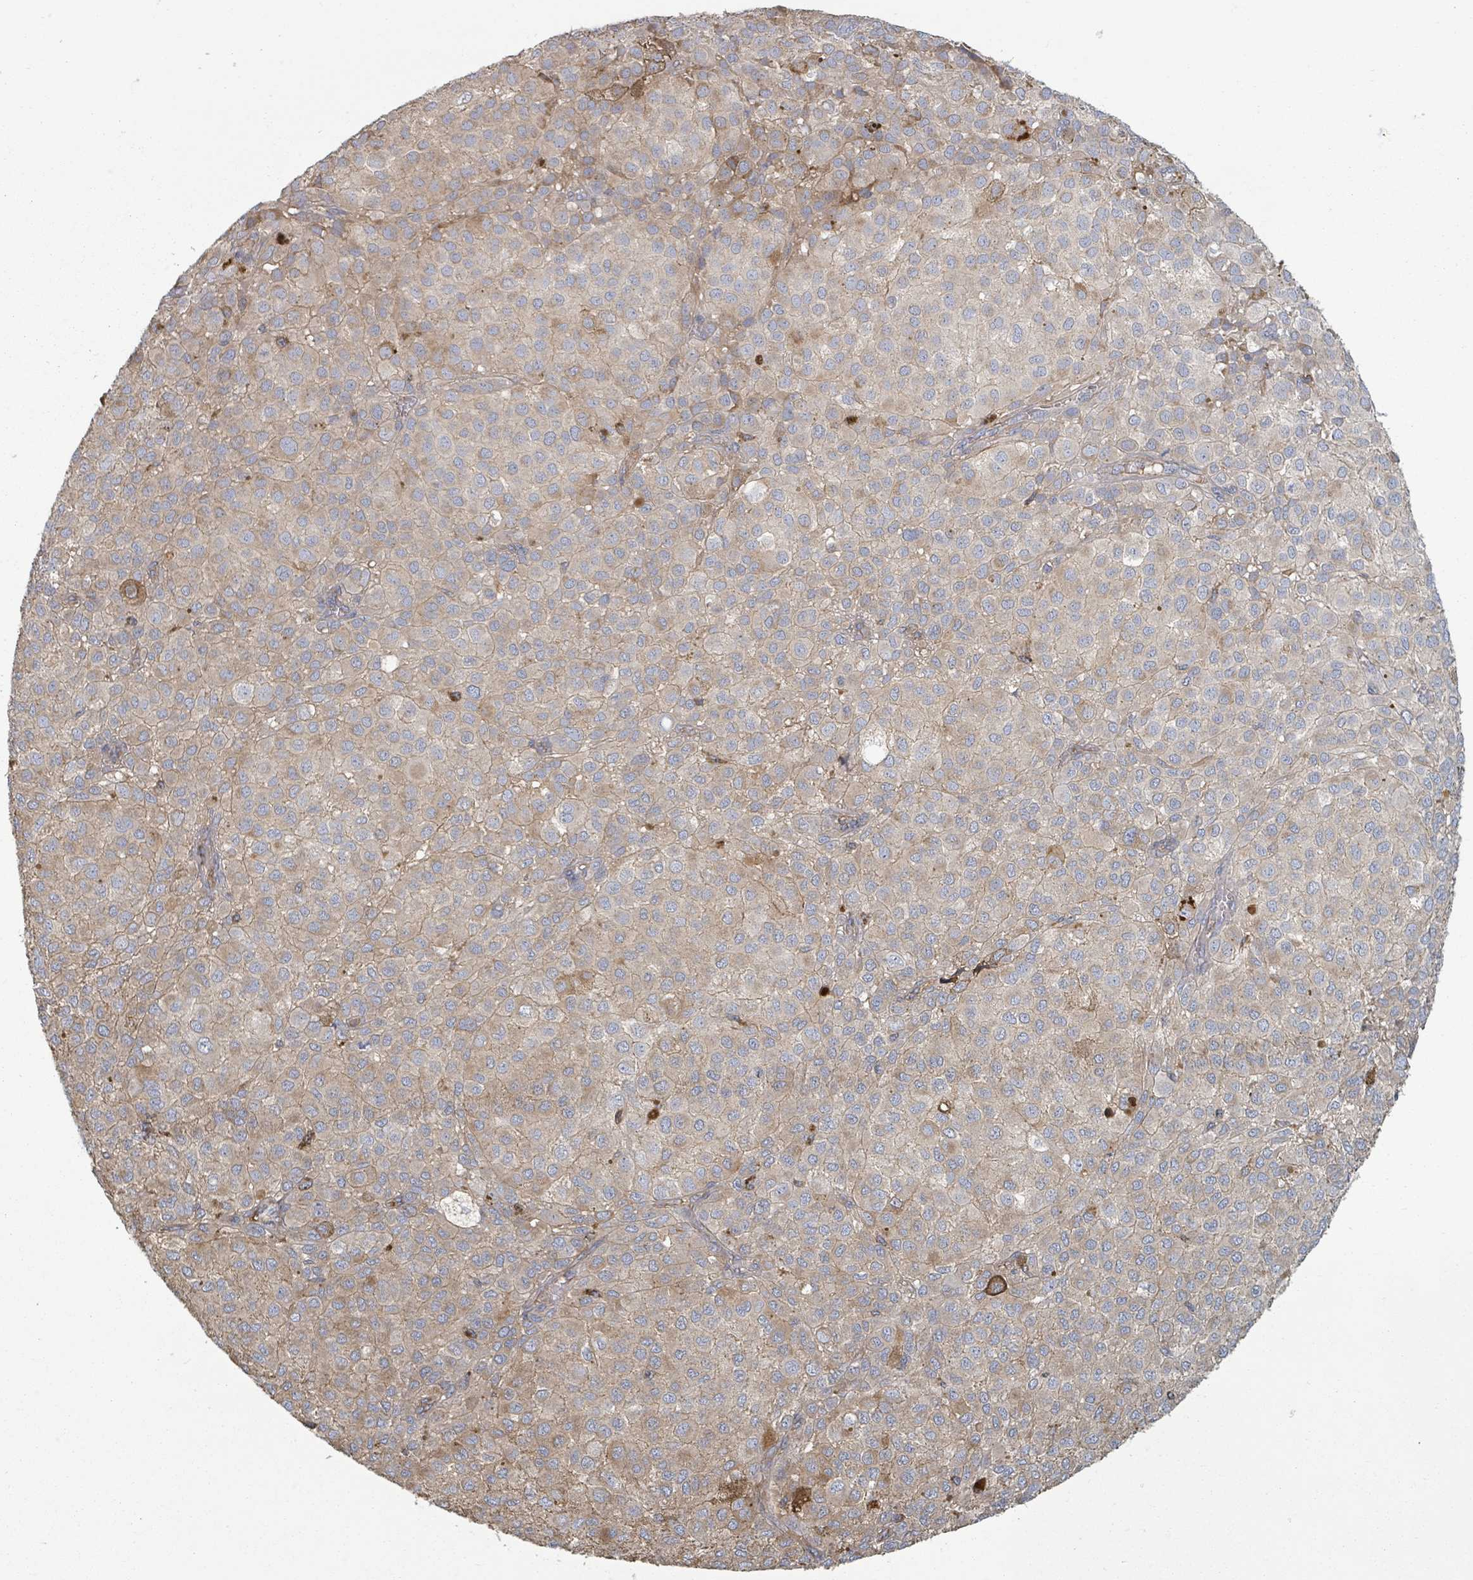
{"staining": {"intensity": "moderate", "quantity": "<25%", "location": "cytoplasmic/membranous"}, "tissue": "melanoma", "cell_type": "Tumor cells", "image_type": "cancer", "snomed": [{"axis": "morphology", "description": "Malignant melanoma, NOS"}, {"axis": "topography", "description": "Skin"}], "caption": "This is a micrograph of IHC staining of melanoma, which shows moderate expression in the cytoplasmic/membranous of tumor cells.", "gene": "GABBR1", "patient": {"sex": "male", "age": 64}}